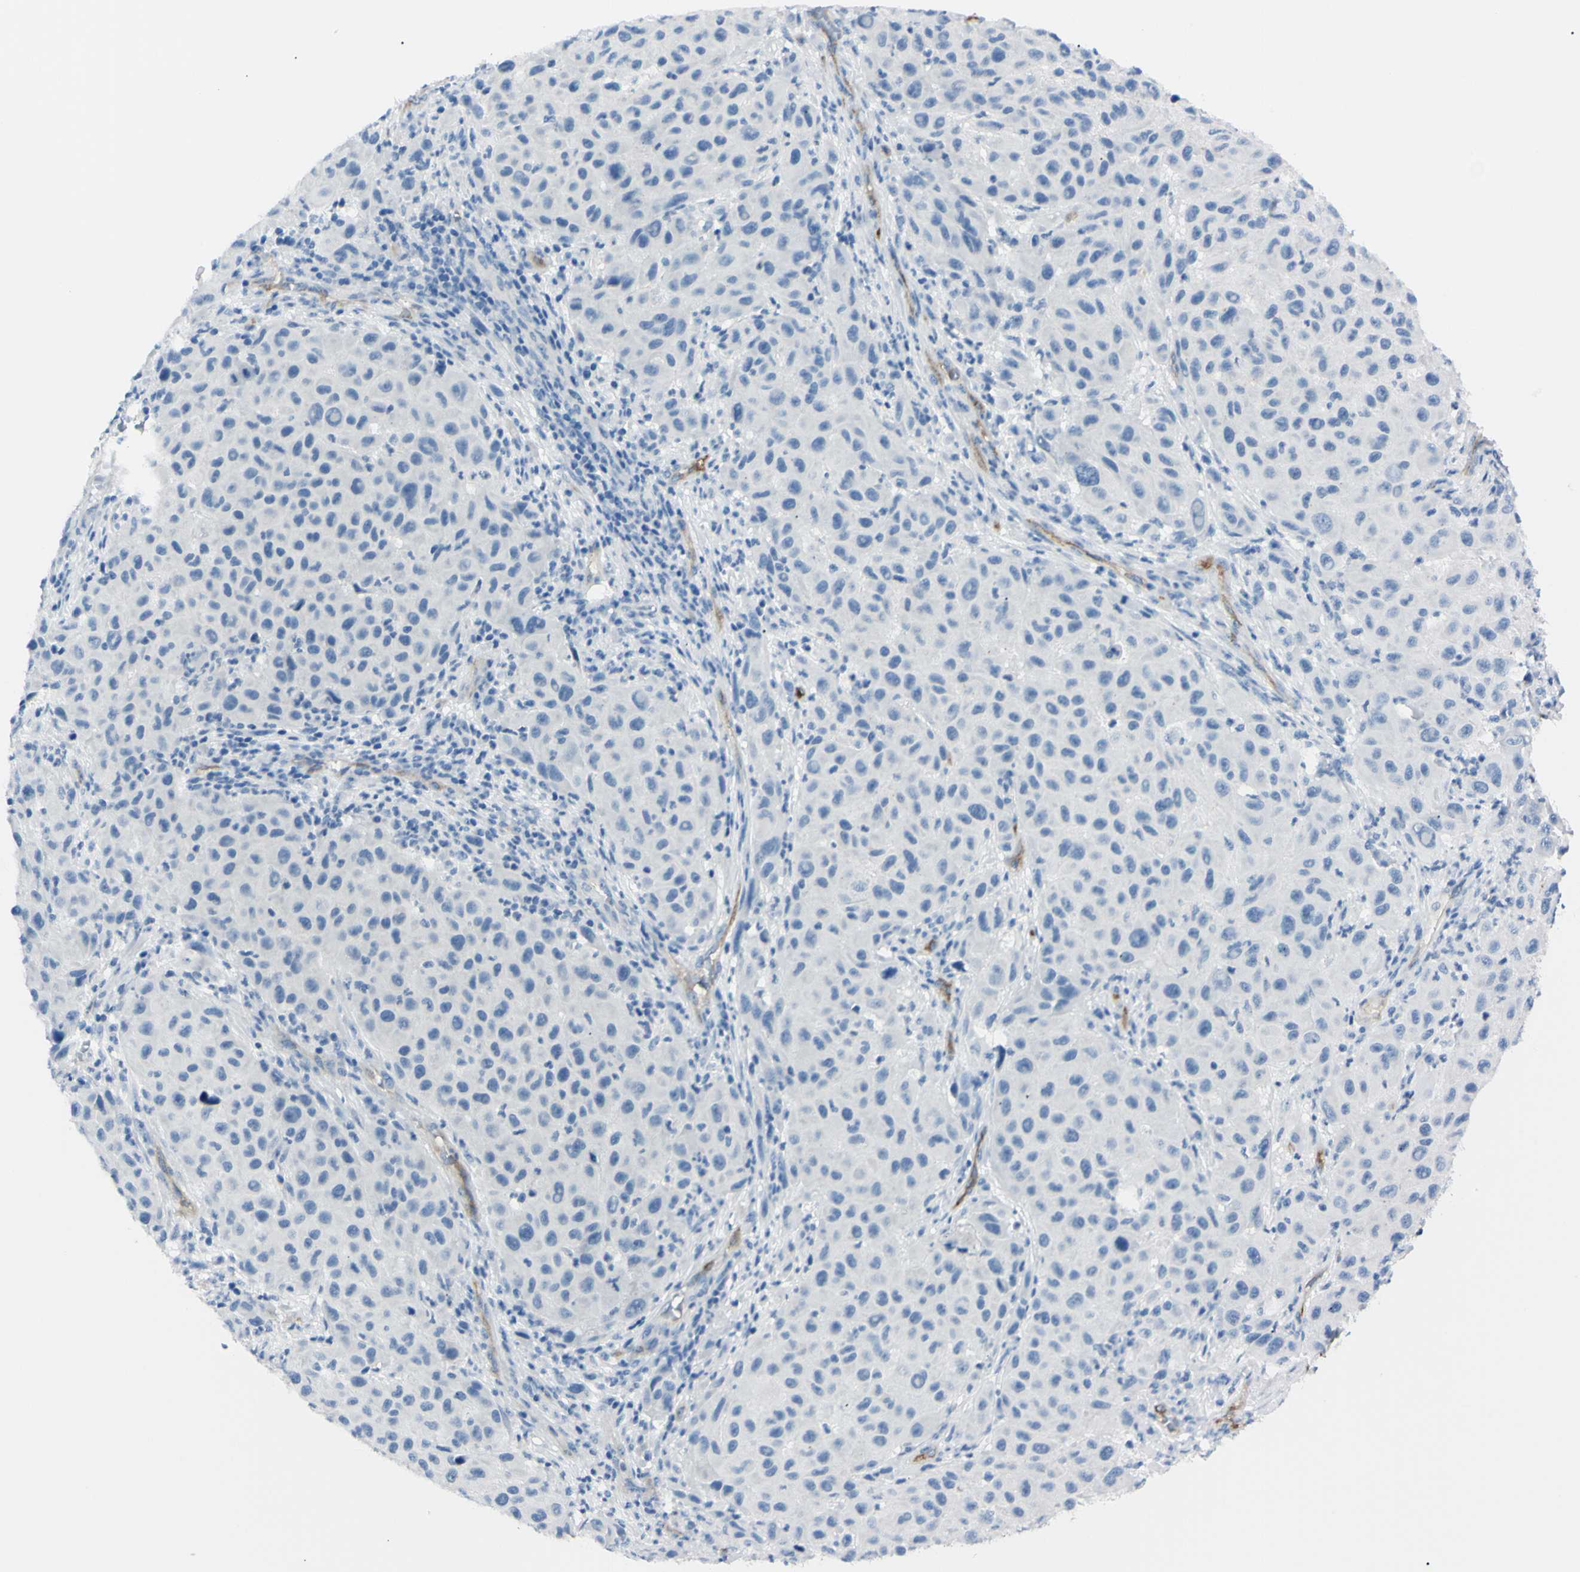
{"staining": {"intensity": "negative", "quantity": "none", "location": "none"}, "tissue": "melanoma", "cell_type": "Tumor cells", "image_type": "cancer", "snomed": [{"axis": "morphology", "description": "Malignant melanoma, Metastatic site"}, {"axis": "topography", "description": "Lymph node"}], "caption": "Immunohistochemistry (IHC) of human melanoma exhibits no positivity in tumor cells.", "gene": "FOLH1", "patient": {"sex": "male", "age": 61}}